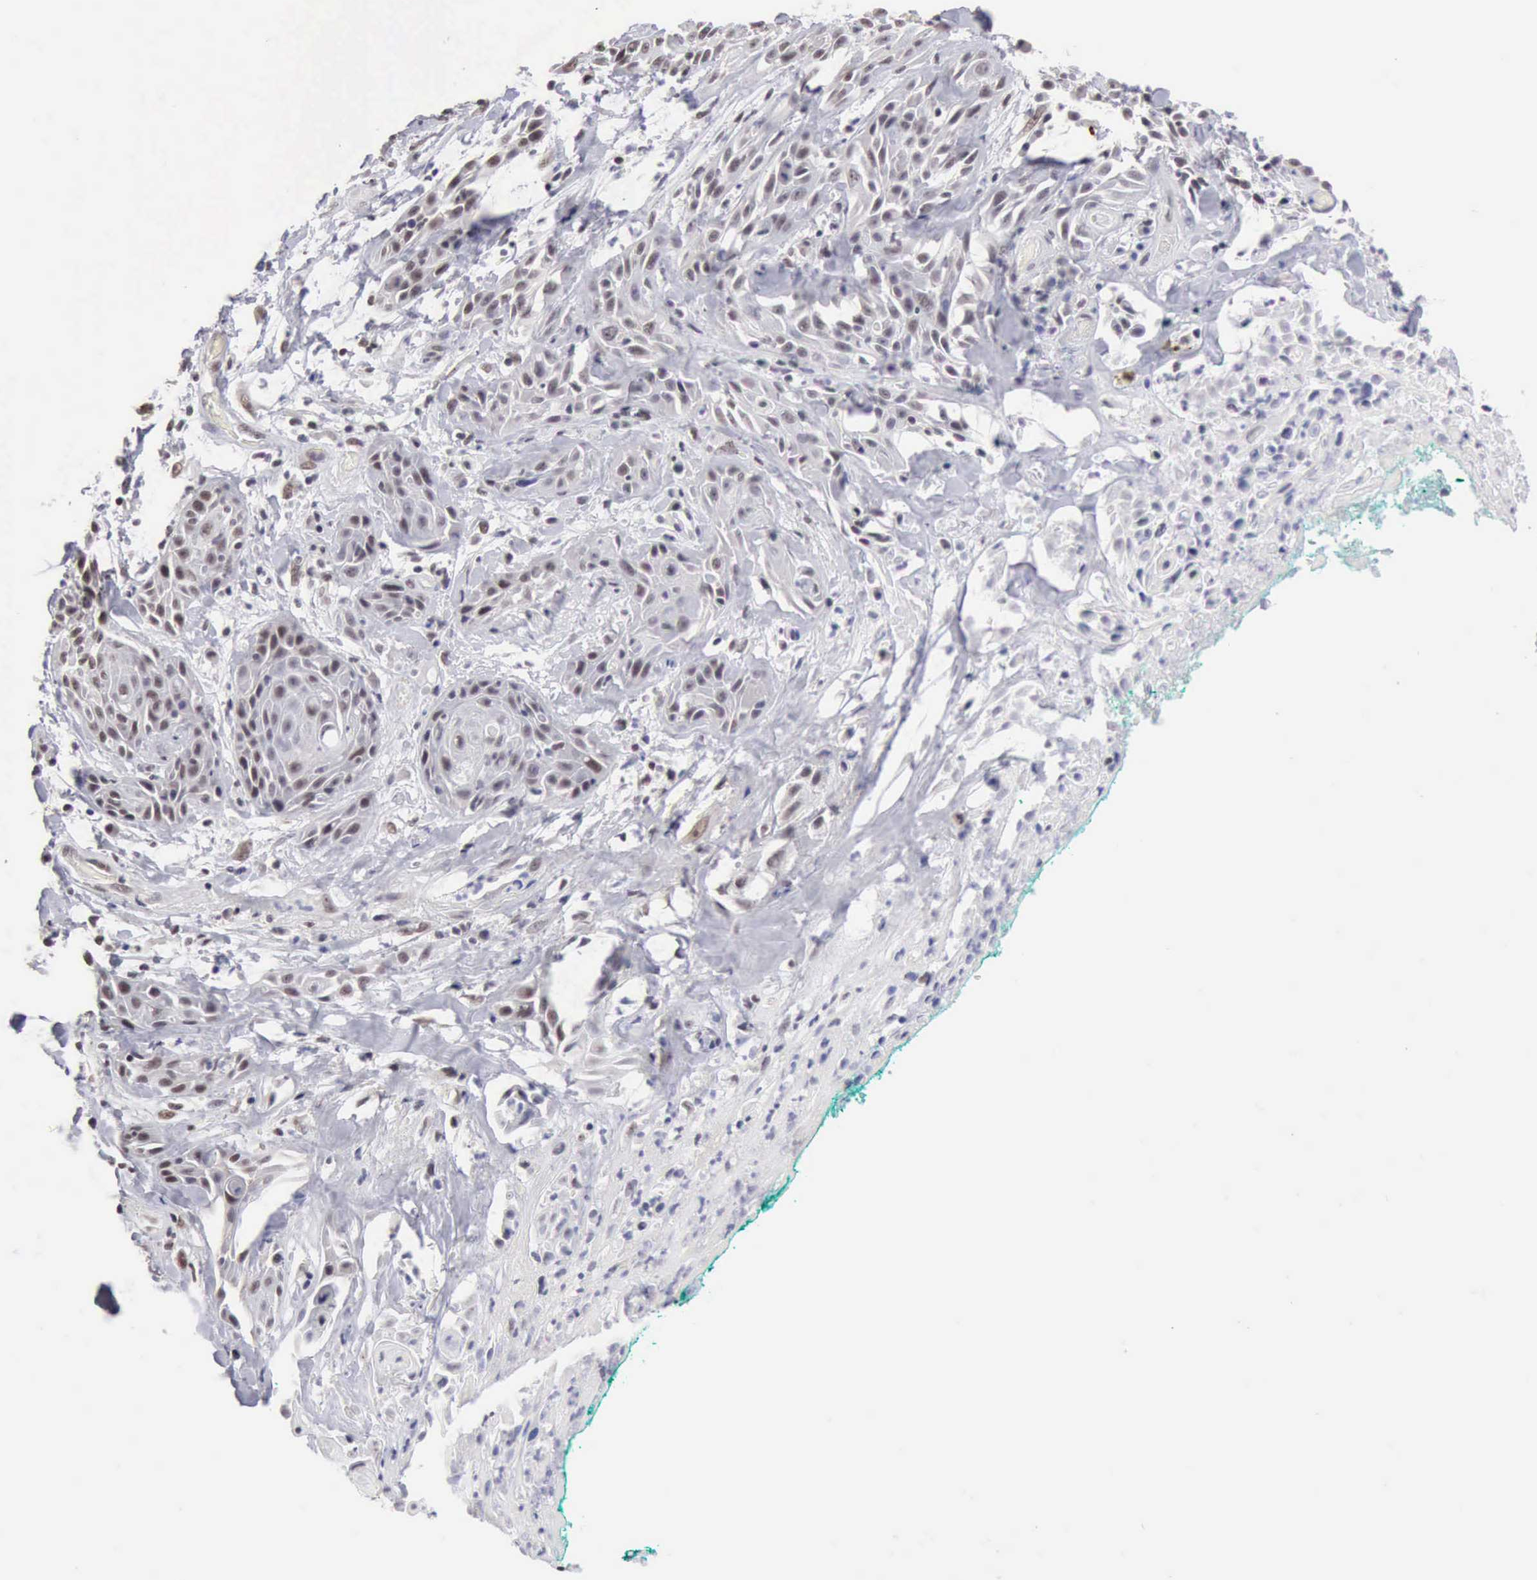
{"staining": {"intensity": "weak", "quantity": "<25%", "location": "nuclear"}, "tissue": "skin cancer", "cell_type": "Tumor cells", "image_type": "cancer", "snomed": [{"axis": "morphology", "description": "Squamous cell carcinoma, NOS"}, {"axis": "topography", "description": "Skin"}, {"axis": "topography", "description": "Anal"}], "caption": "This image is of skin squamous cell carcinoma stained with immunohistochemistry to label a protein in brown with the nuclei are counter-stained blue. There is no staining in tumor cells.", "gene": "TAF1", "patient": {"sex": "male", "age": 64}}